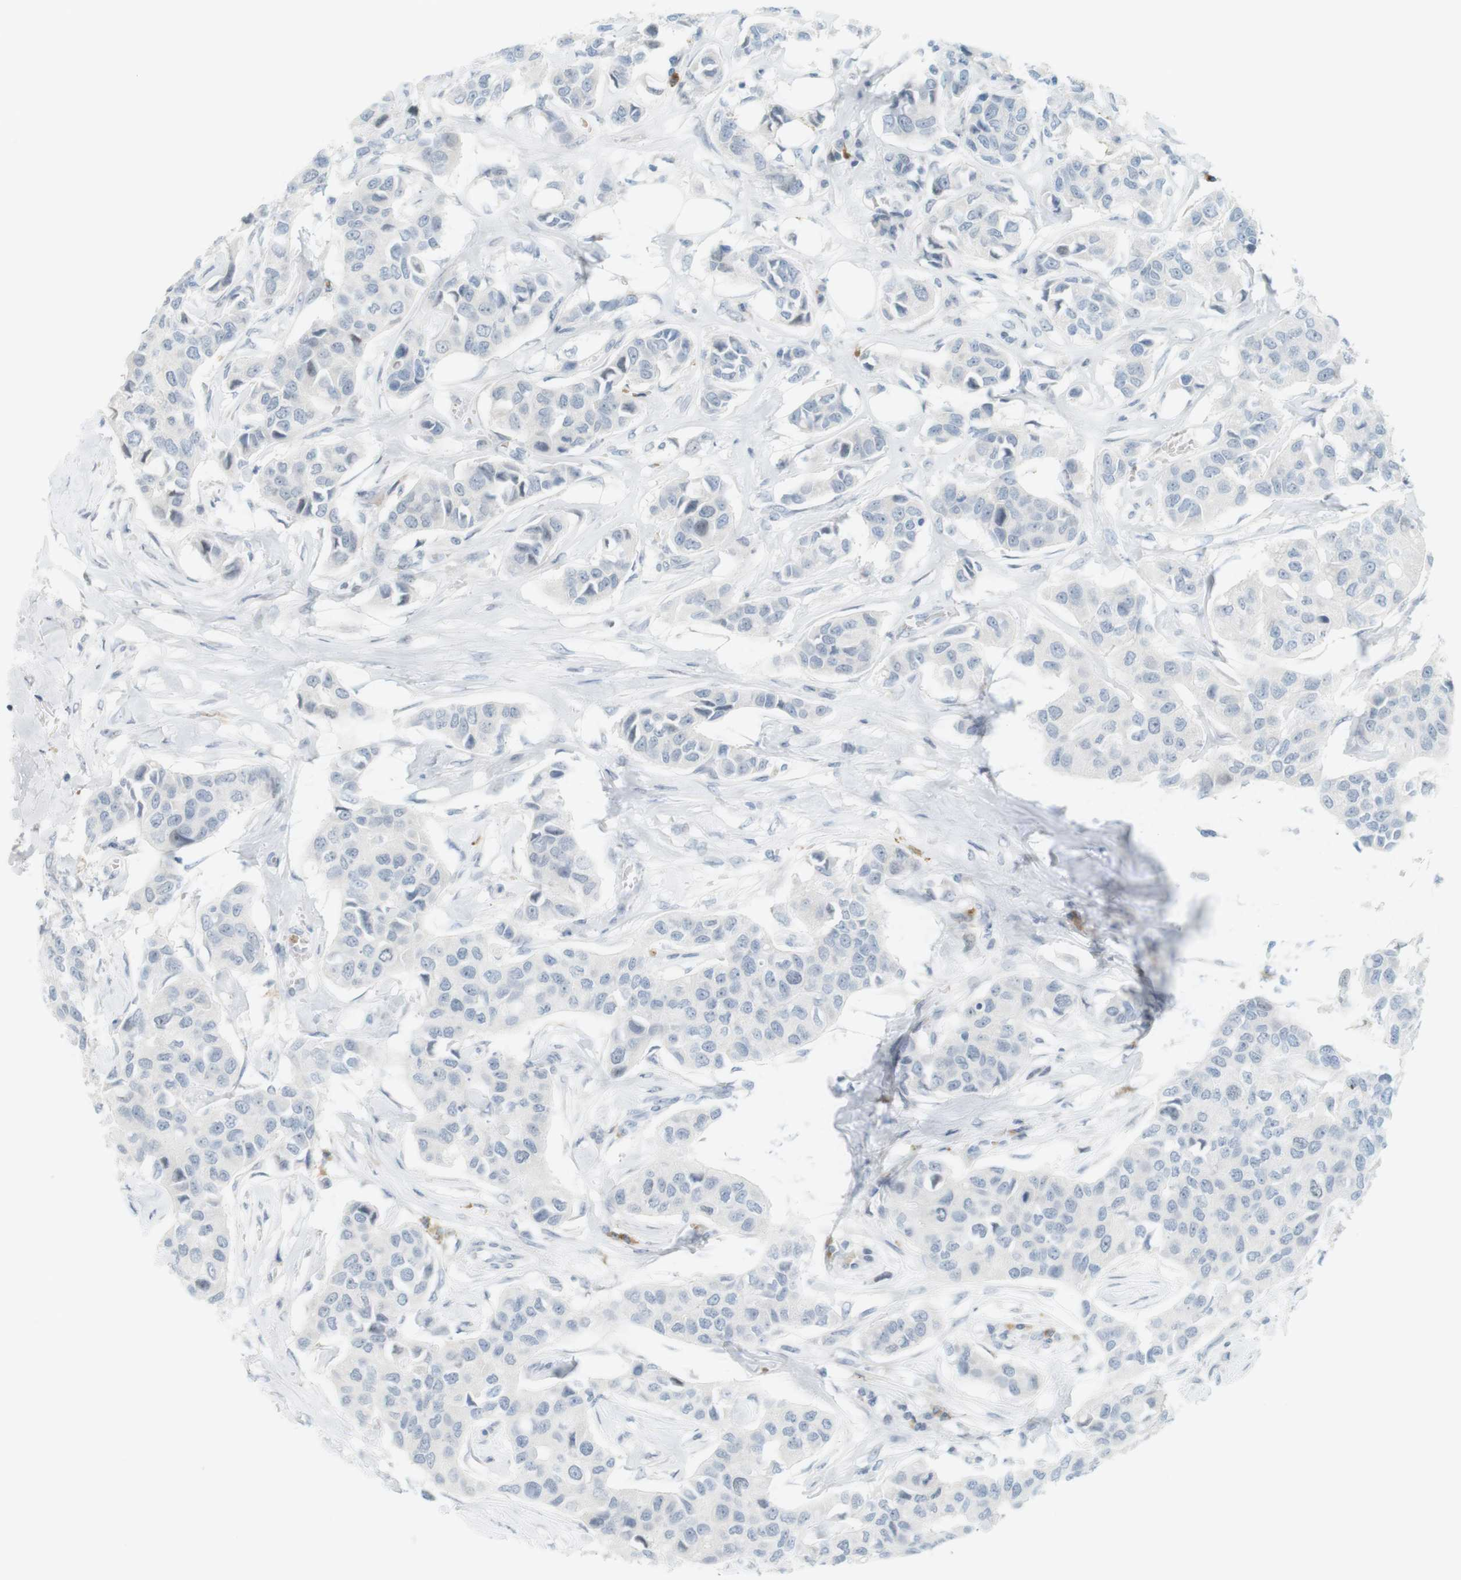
{"staining": {"intensity": "negative", "quantity": "none", "location": "none"}, "tissue": "breast cancer", "cell_type": "Tumor cells", "image_type": "cancer", "snomed": [{"axis": "morphology", "description": "Duct carcinoma"}, {"axis": "topography", "description": "Breast"}], "caption": "This is an immunohistochemistry histopathology image of breast cancer (infiltrating ductal carcinoma). There is no staining in tumor cells.", "gene": "DMC1", "patient": {"sex": "female", "age": 80}}